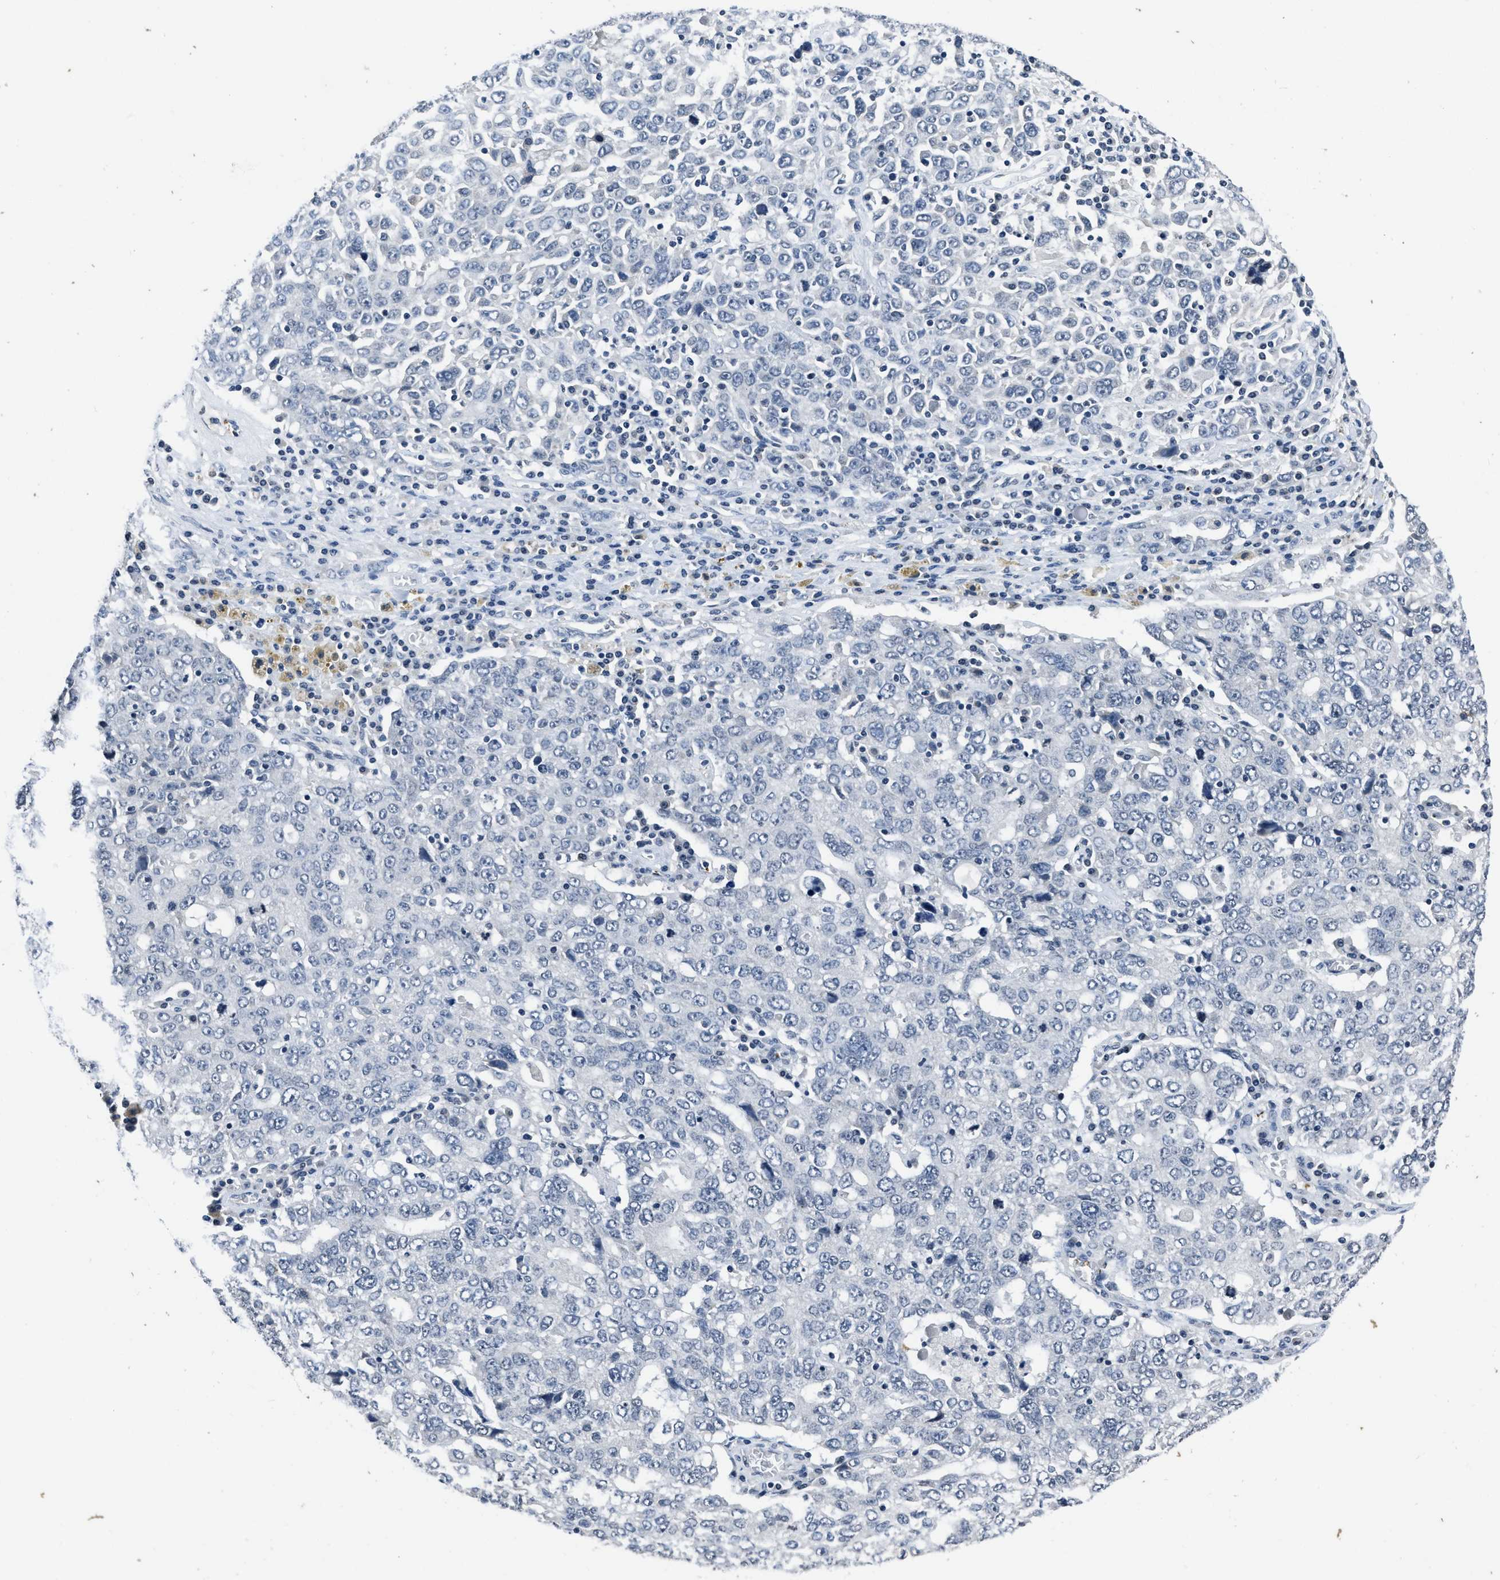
{"staining": {"intensity": "negative", "quantity": "none", "location": "none"}, "tissue": "ovarian cancer", "cell_type": "Tumor cells", "image_type": "cancer", "snomed": [{"axis": "morphology", "description": "Carcinoma, endometroid"}, {"axis": "topography", "description": "Ovary"}], "caption": "A micrograph of ovarian endometroid carcinoma stained for a protein demonstrates no brown staining in tumor cells.", "gene": "ITGA2B", "patient": {"sex": "female", "age": 62}}